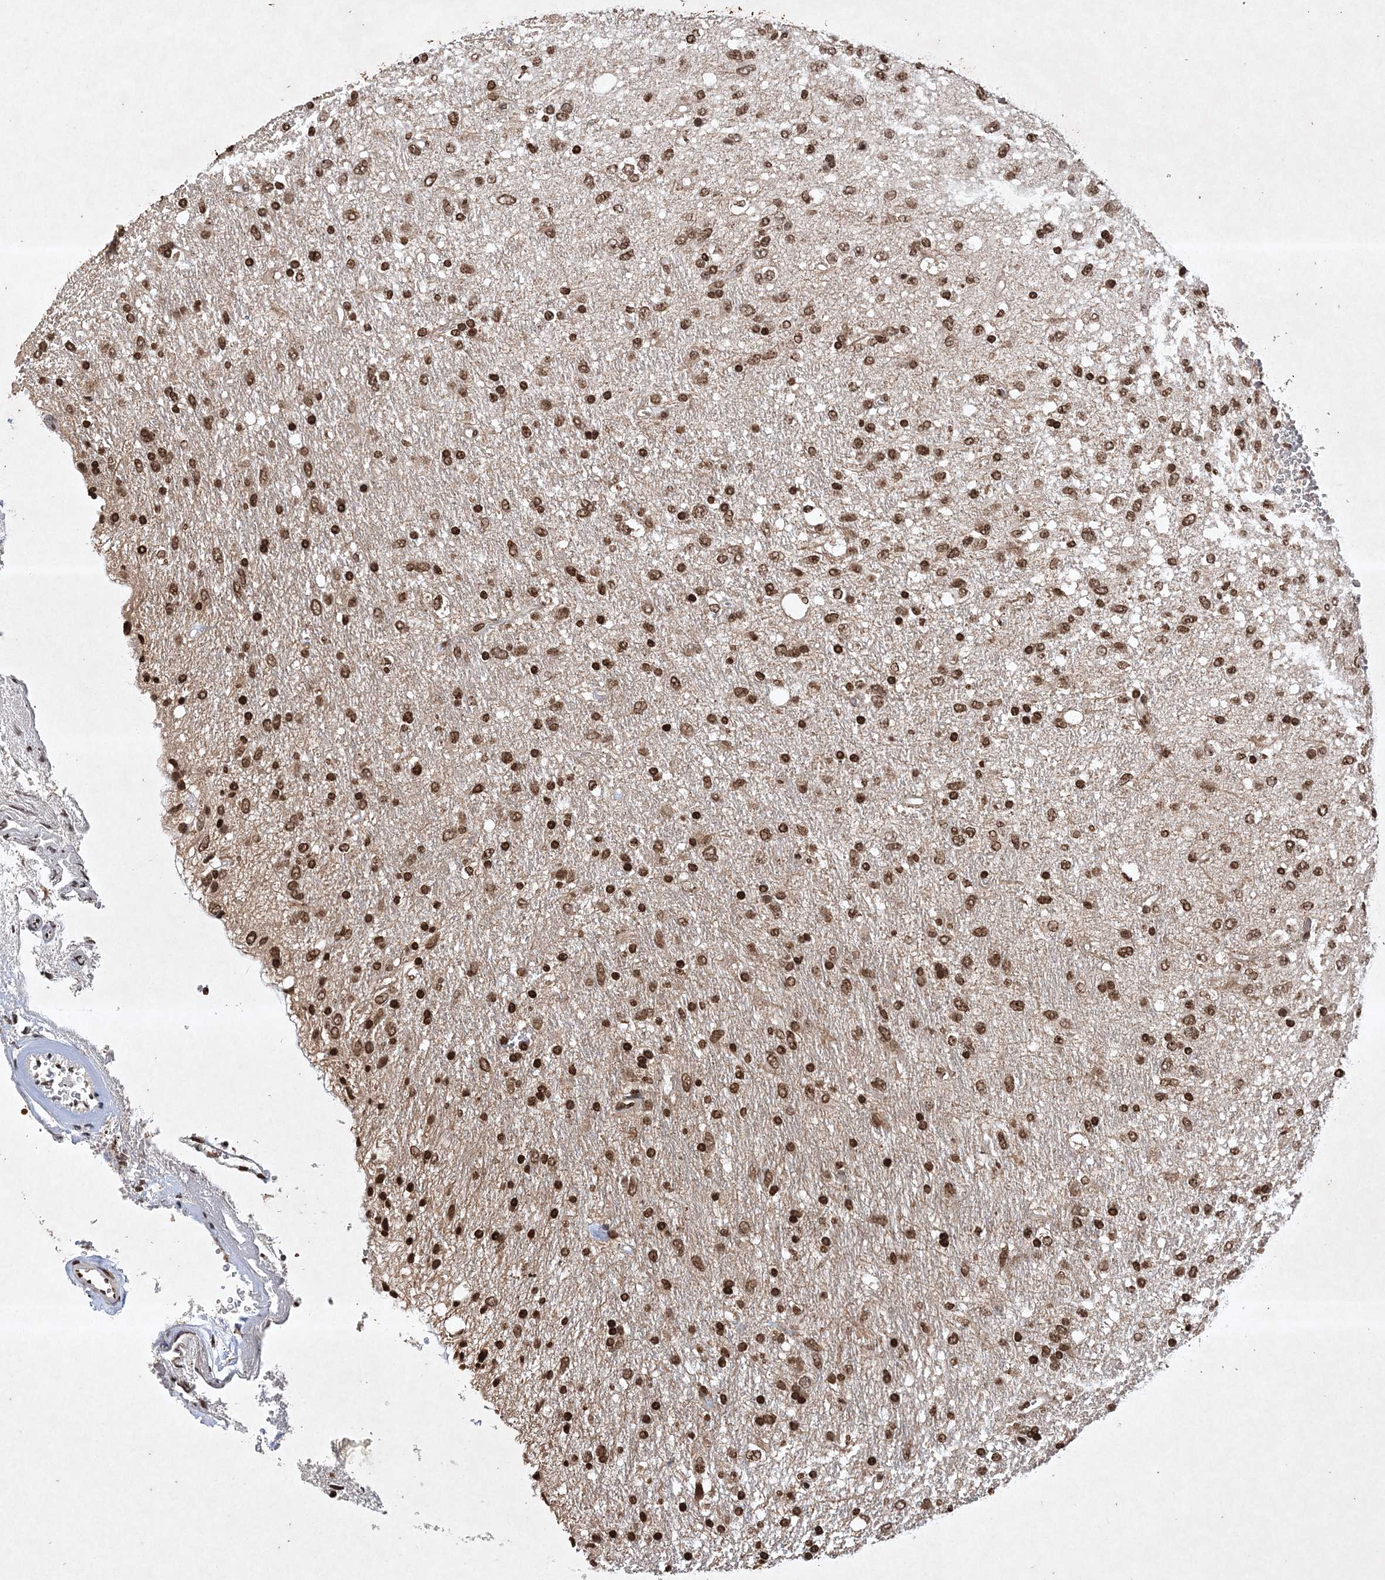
{"staining": {"intensity": "moderate", "quantity": ">75%", "location": "nuclear"}, "tissue": "glioma", "cell_type": "Tumor cells", "image_type": "cancer", "snomed": [{"axis": "morphology", "description": "Glioma, malignant, Low grade"}, {"axis": "topography", "description": "Brain"}], "caption": "Immunohistochemistry (DAB) staining of human glioma displays moderate nuclear protein positivity in approximately >75% of tumor cells.", "gene": "NEDD9", "patient": {"sex": "male", "age": 77}}